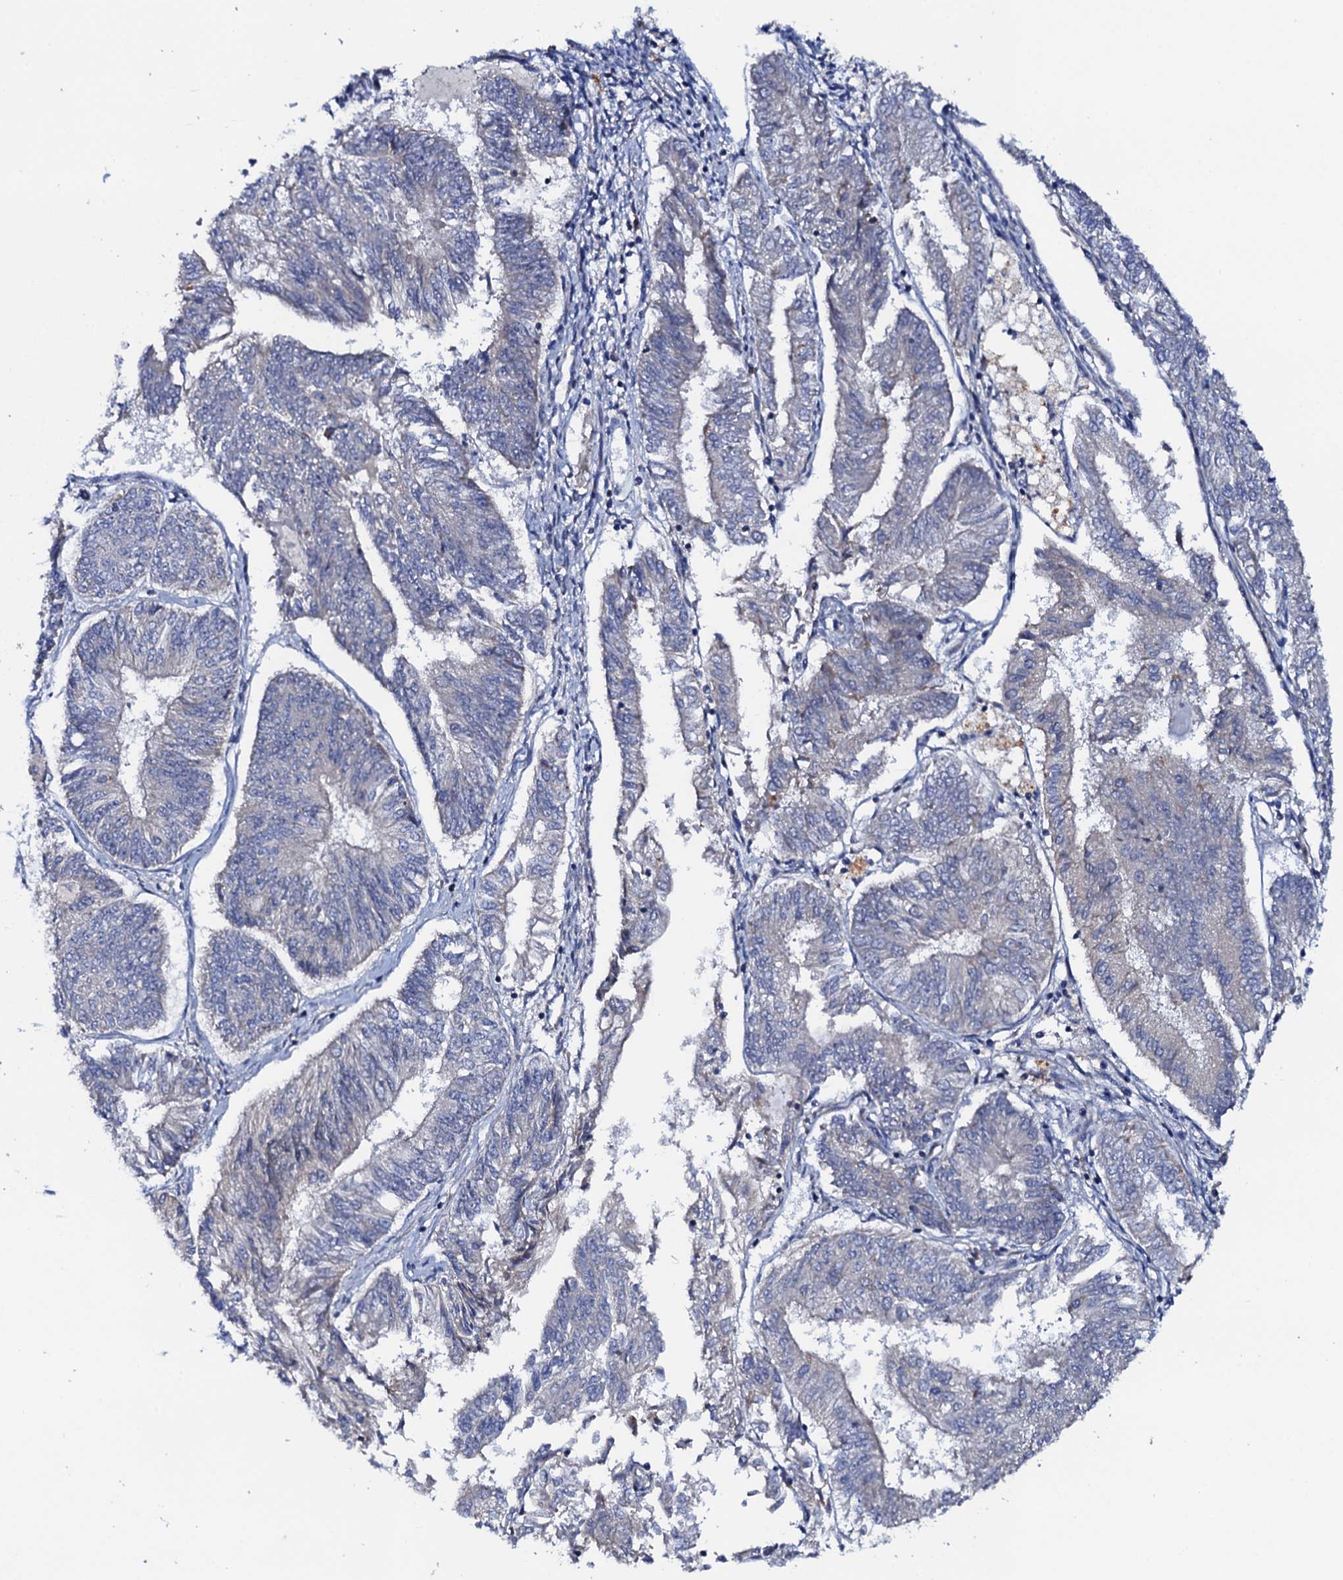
{"staining": {"intensity": "negative", "quantity": "none", "location": "none"}, "tissue": "endometrial cancer", "cell_type": "Tumor cells", "image_type": "cancer", "snomed": [{"axis": "morphology", "description": "Adenocarcinoma, NOS"}, {"axis": "topography", "description": "Endometrium"}], "caption": "Protein analysis of endometrial cancer (adenocarcinoma) reveals no significant positivity in tumor cells.", "gene": "MRPL48", "patient": {"sex": "female", "age": 58}}